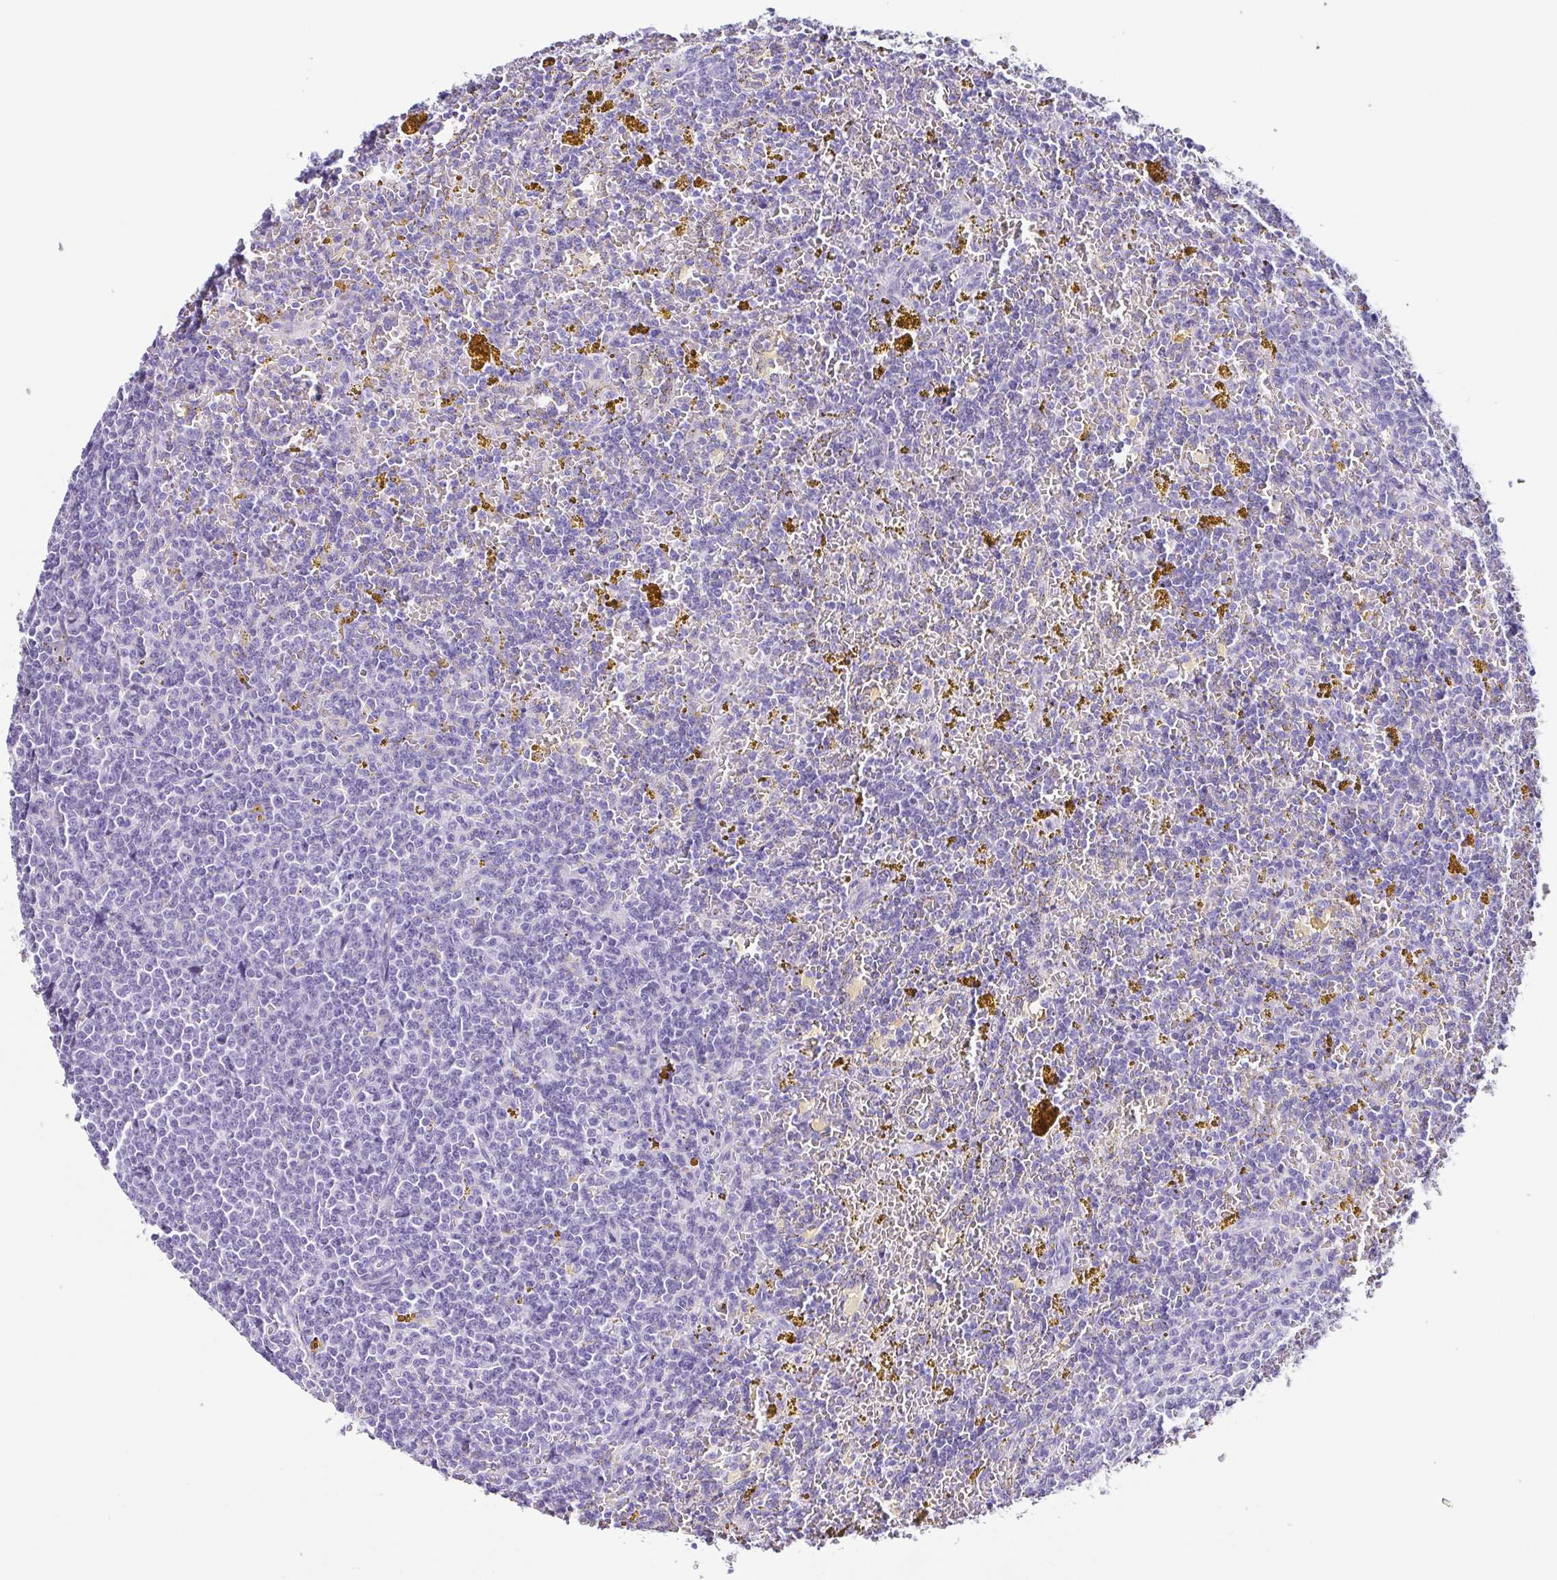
{"staining": {"intensity": "negative", "quantity": "none", "location": "none"}, "tissue": "lymphoma", "cell_type": "Tumor cells", "image_type": "cancer", "snomed": [{"axis": "morphology", "description": "Malignant lymphoma, non-Hodgkin's type, Low grade"}, {"axis": "topography", "description": "Spleen"}, {"axis": "topography", "description": "Lymph node"}], "caption": "DAB (3,3'-diaminobenzidine) immunohistochemical staining of lymphoma shows no significant positivity in tumor cells. Nuclei are stained in blue.", "gene": "TNNT2", "patient": {"sex": "female", "age": 66}}